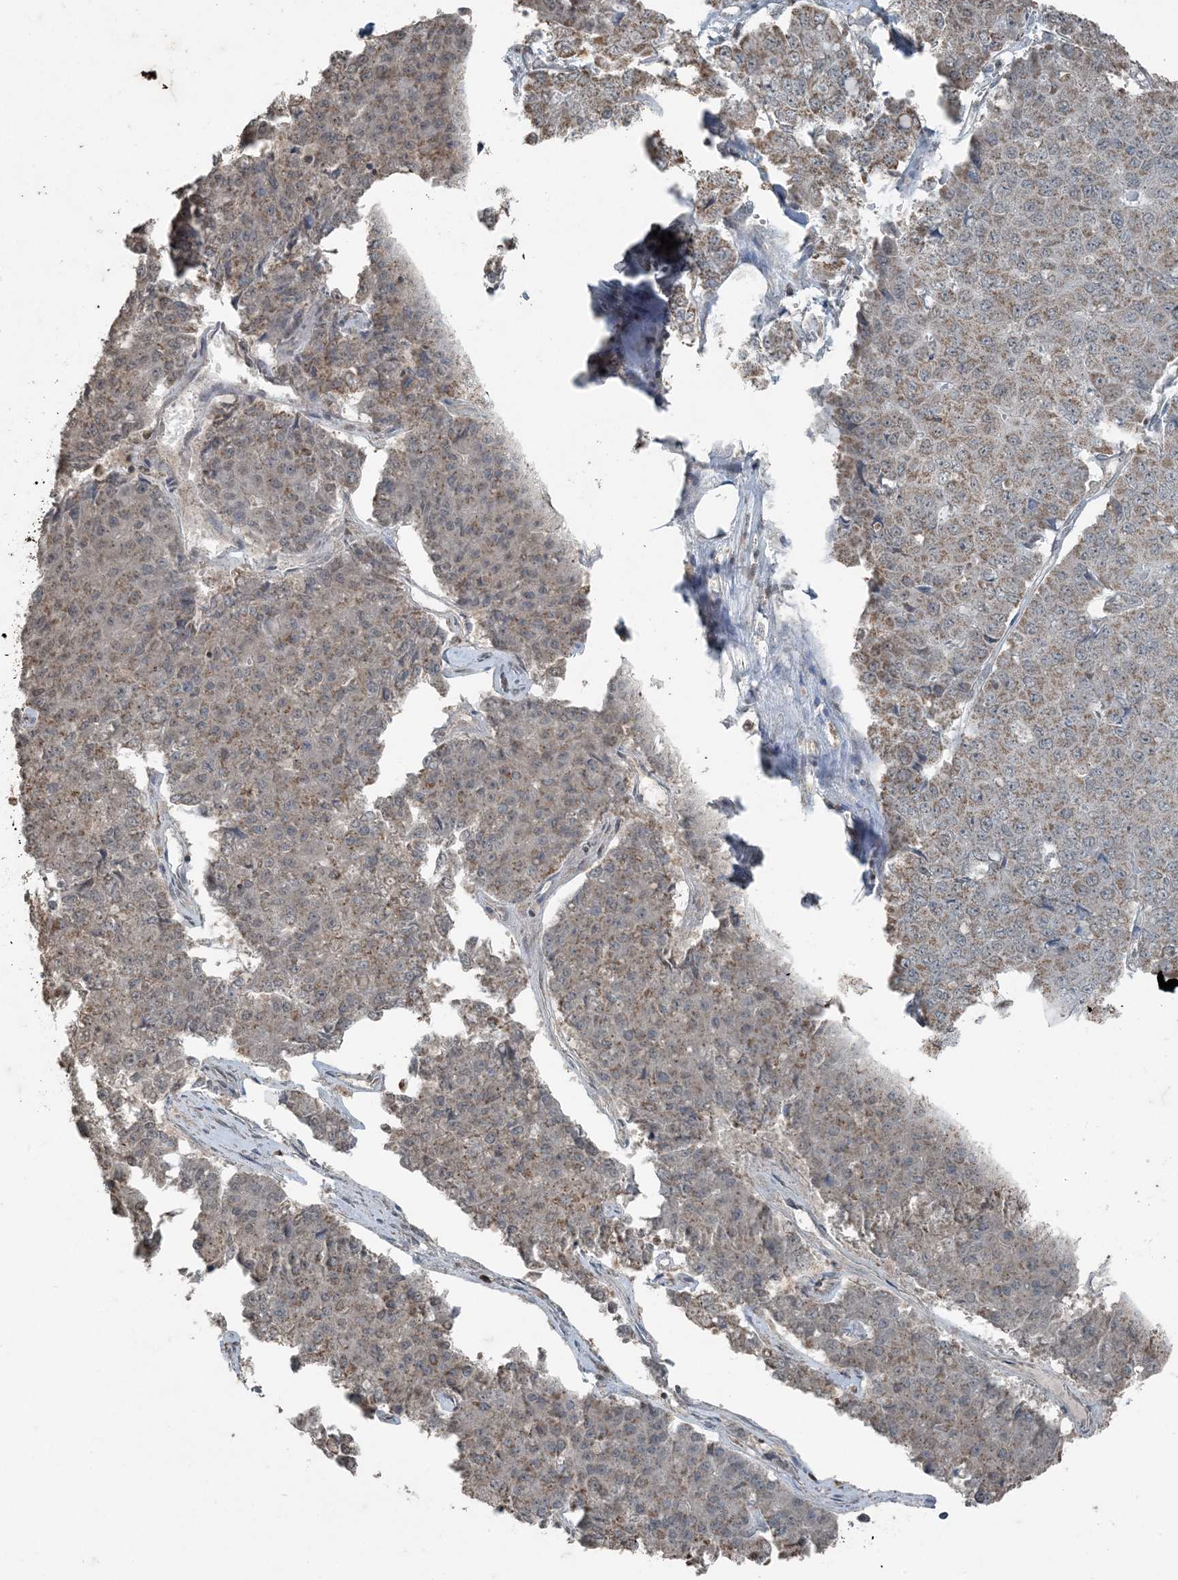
{"staining": {"intensity": "weak", "quantity": ">75%", "location": "cytoplasmic/membranous"}, "tissue": "pancreatic cancer", "cell_type": "Tumor cells", "image_type": "cancer", "snomed": [{"axis": "morphology", "description": "Adenocarcinoma, NOS"}, {"axis": "topography", "description": "Pancreas"}], "caption": "Protein staining reveals weak cytoplasmic/membranous staining in about >75% of tumor cells in adenocarcinoma (pancreatic).", "gene": "GNL1", "patient": {"sex": "male", "age": 50}}